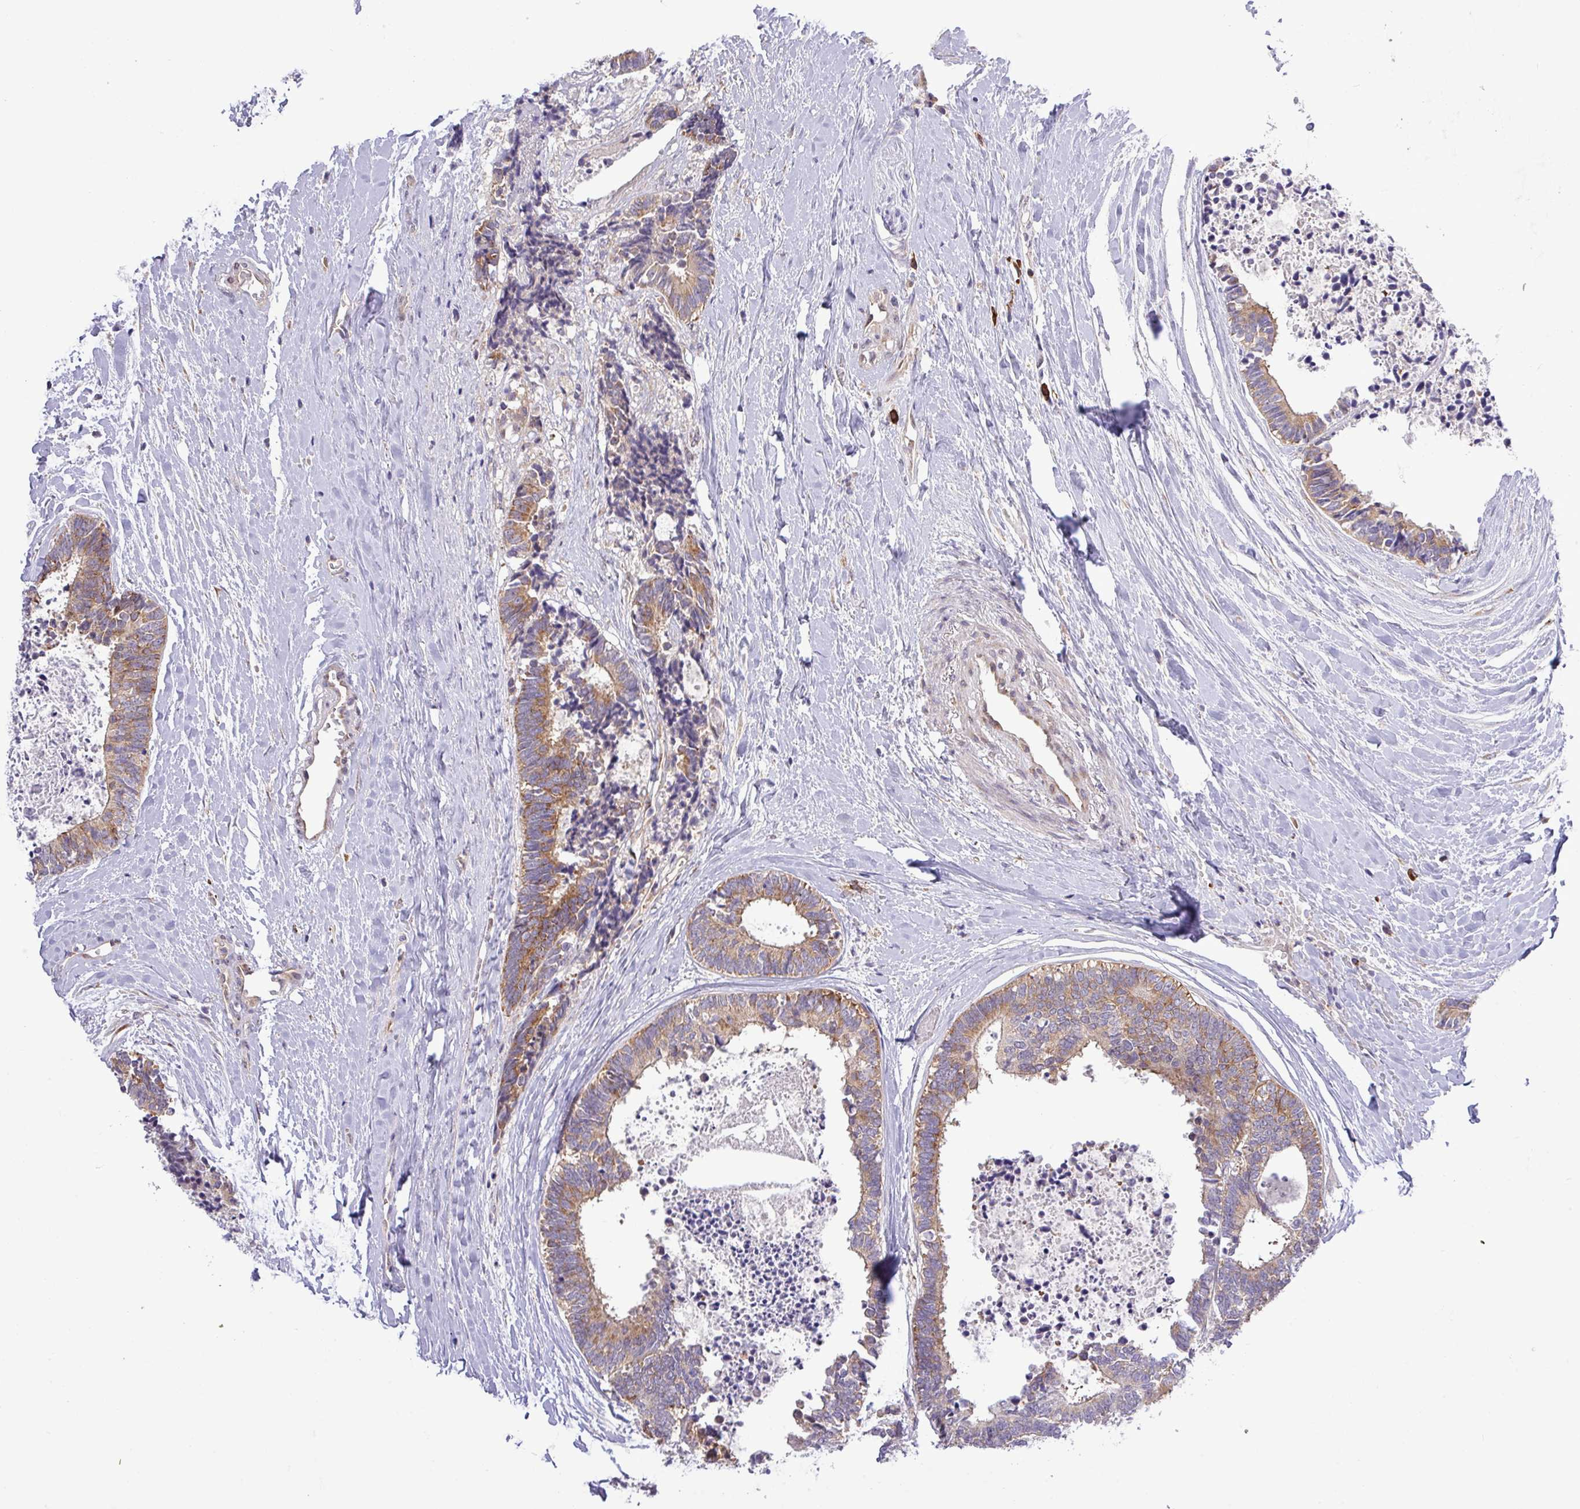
{"staining": {"intensity": "moderate", "quantity": "25%-75%", "location": "cytoplasmic/membranous"}, "tissue": "colorectal cancer", "cell_type": "Tumor cells", "image_type": "cancer", "snomed": [{"axis": "morphology", "description": "Adenocarcinoma, NOS"}, {"axis": "topography", "description": "Colon"}, {"axis": "topography", "description": "Rectum"}], "caption": "An immunohistochemistry (IHC) photomicrograph of tumor tissue is shown. Protein staining in brown highlights moderate cytoplasmic/membranous positivity in adenocarcinoma (colorectal) within tumor cells. The staining was performed using DAB to visualize the protein expression in brown, while the nuclei were stained in blue with hematoxylin (Magnification: 20x).", "gene": "FAM222B", "patient": {"sex": "male", "age": 57}}